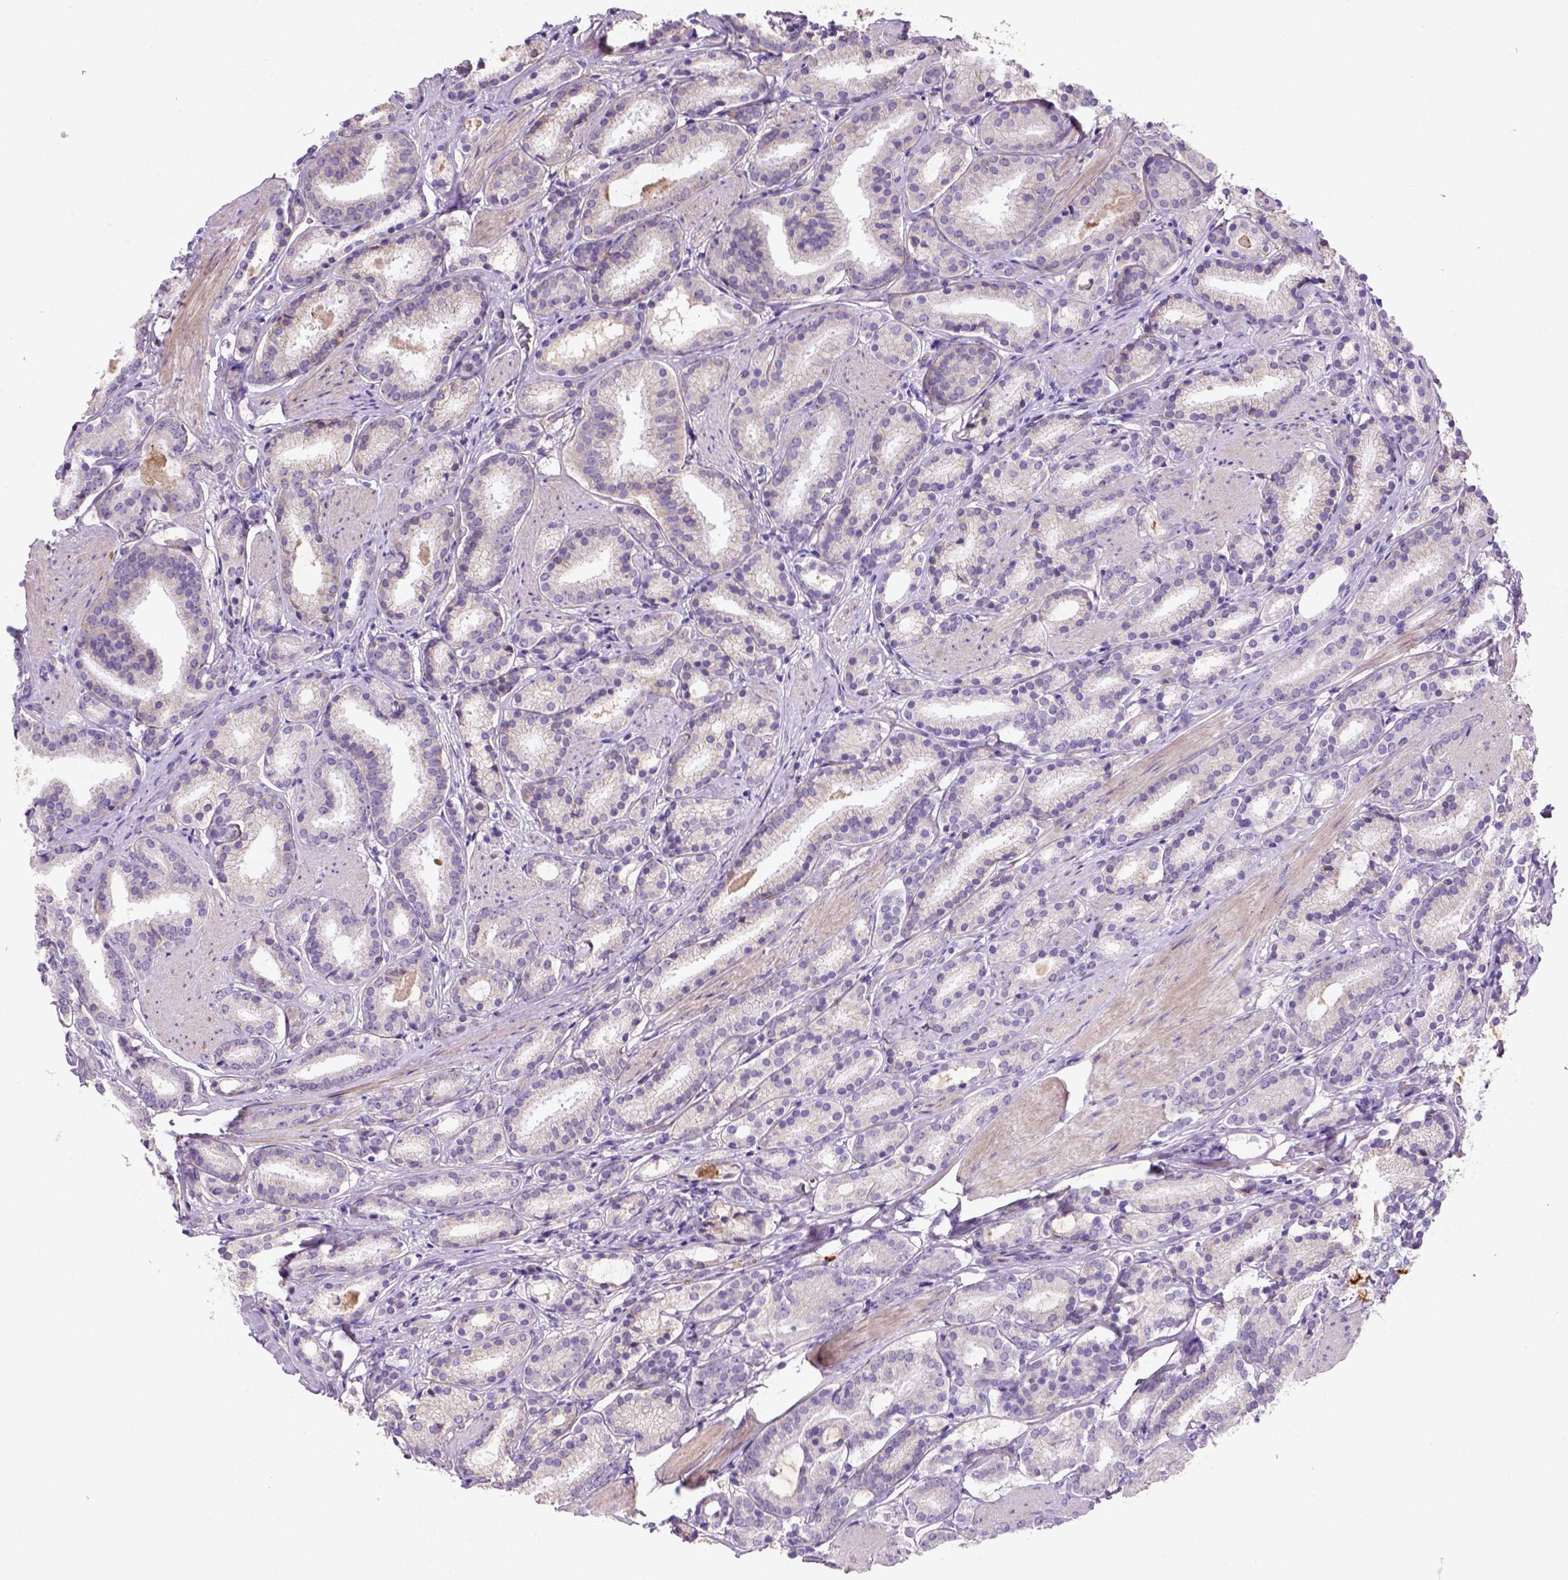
{"staining": {"intensity": "negative", "quantity": "none", "location": "none"}, "tissue": "prostate cancer", "cell_type": "Tumor cells", "image_type": "cancer", "snomed": [{"axis": "morphology", "description": "Adenocarcinoma, High grade"}, {"axis": "topography", "description": "Prostate"}], "caption": "Immunohistochemistry (IHC) of human high-grade adenocarcinoma (prostate) exhibits no staining in tumor cells.", "gene": "NUDT2", "patient": {"sex": "male", "age": 63}}